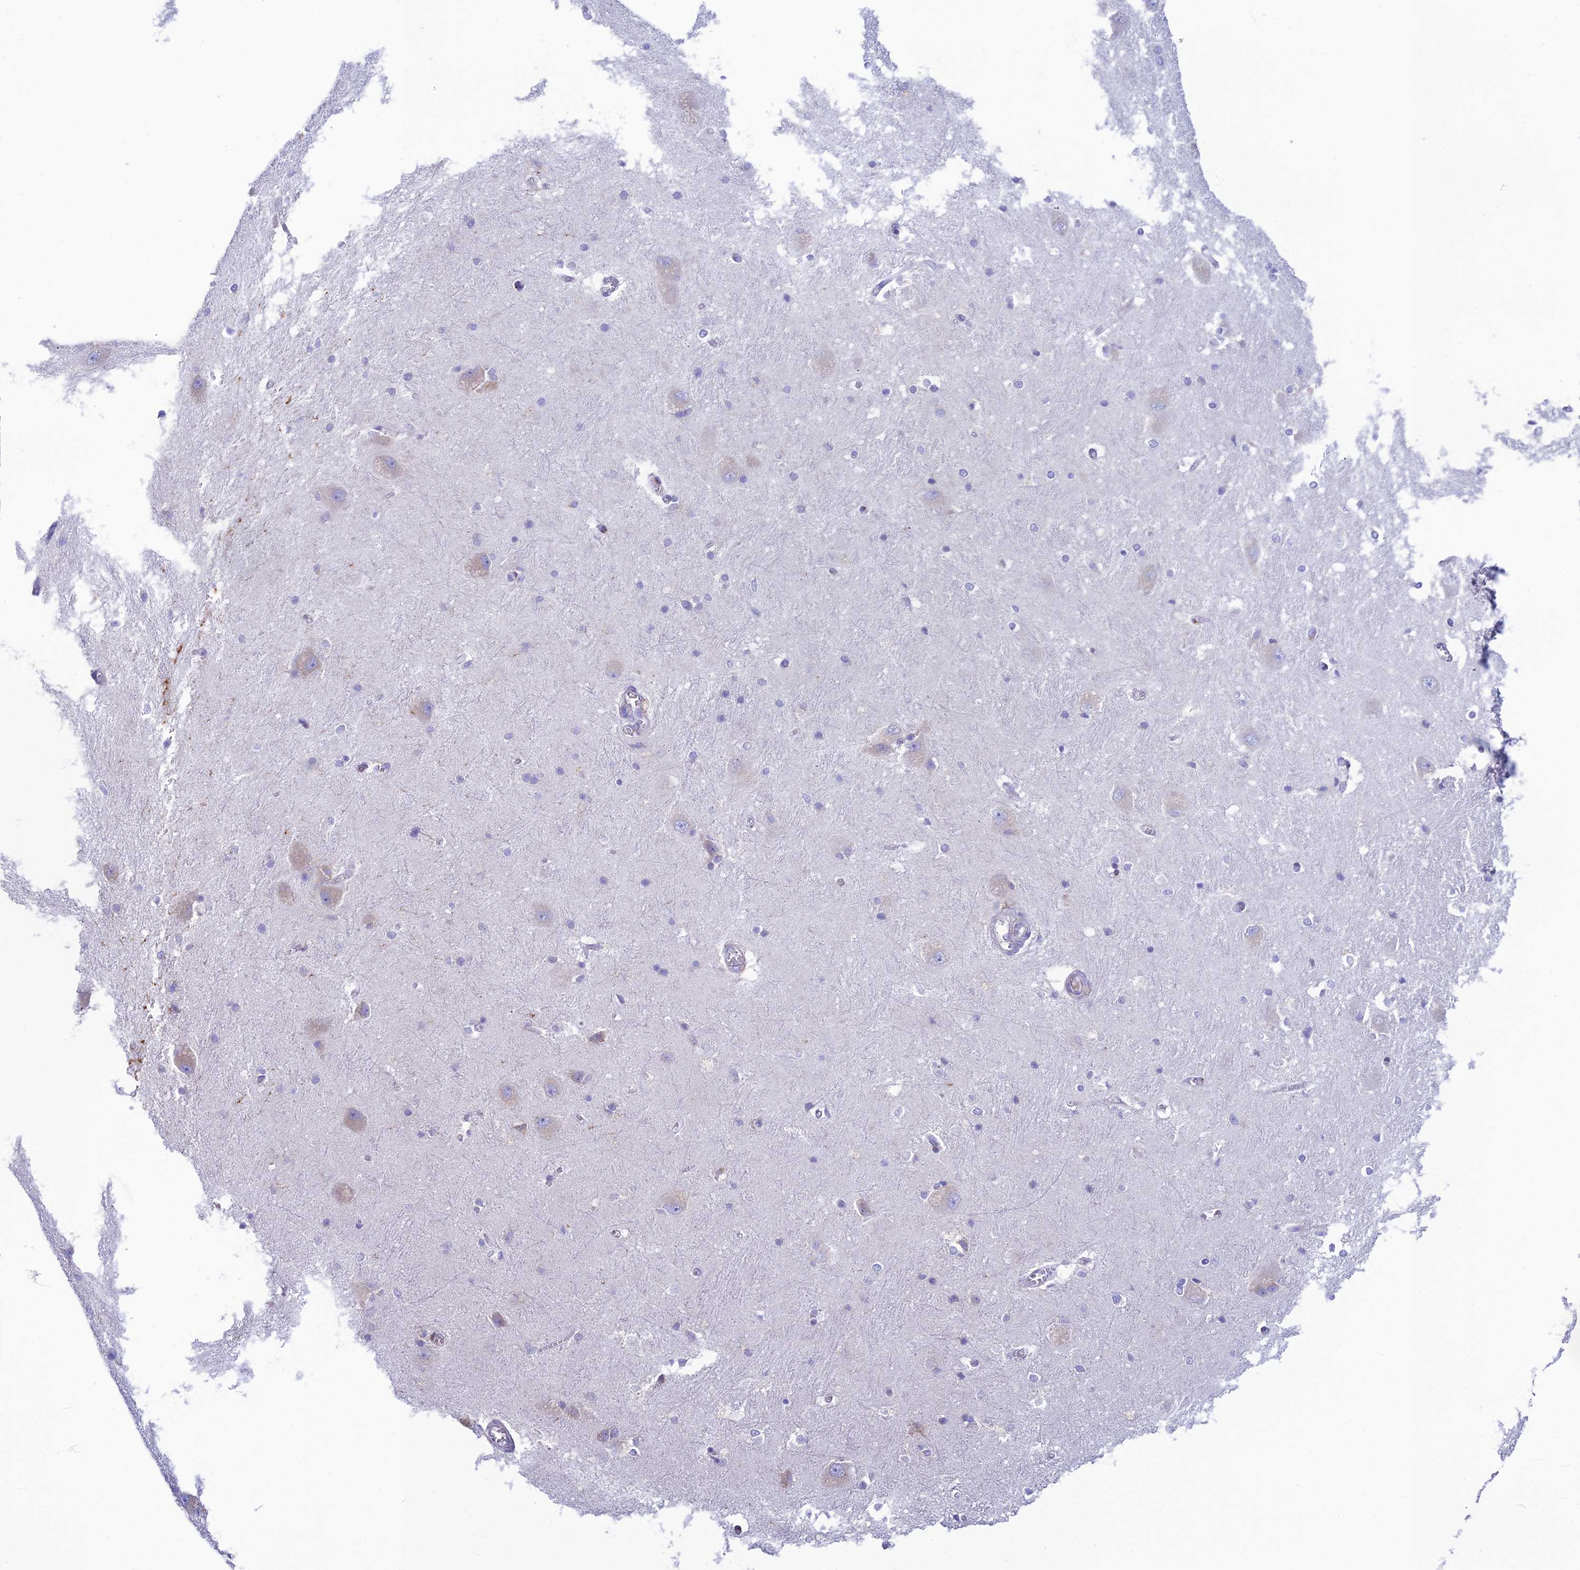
{"staining": {"intensity": "negative", "quantity": "none", "location": "none"}, "tissue": "caudate", "cell_type": "Glial cells", "image_type": "normal", "snomed": [{"axis": "morphology", "description": "Normal tissue, NOS"}, {"axis": "topography", "description": "Lateral ventricle wall"}], "caption": "This is an IHC micrograph of unremarkable caudate. There is no expression in glial cells.", "gene": "TUBGCP6", "patient": {"sex": "male", "age": 37}}